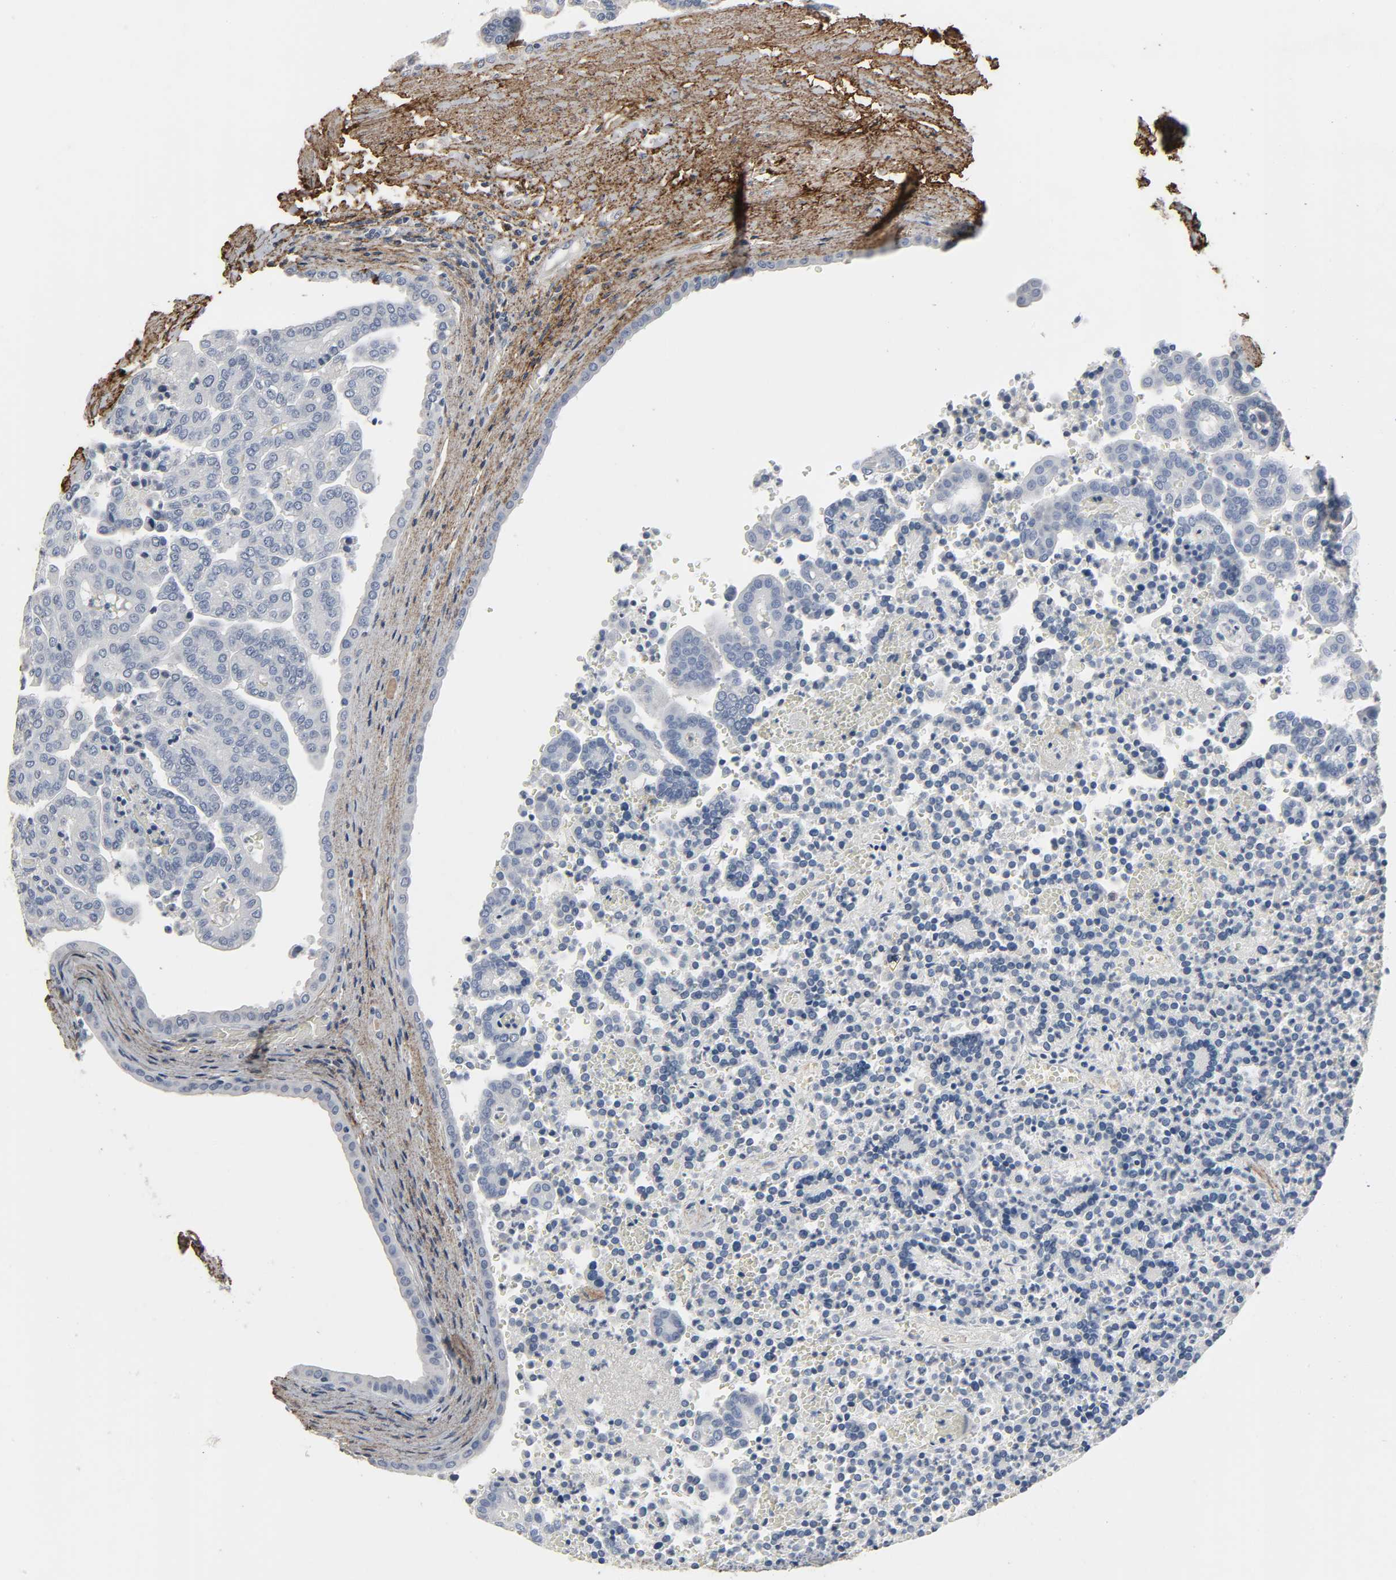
{"staining": {"intensity": "negative", "quantity": "none", "location": "none"}, "tissue": "renal cancer", "cell_type": "Tumor cells", "image_type": "cancer", "snomed": [{"axis": "morphology", "description": "Adenocarcinoma, NOS"}, {"axis": "topography", "description": "Kidney"}], "caption": "Immunohistochemistry (IHC) of renal cancer (adenocarcinoma) demonstrates no staining in tumor cells. Brightfield microscopy of immunohistochemistry (IHC) stained with DAB (brown) and hematoxylin (blue), captured at high magnification.", "gene": "FBLN5", "patient": {"sex": "male", "age": 61}}